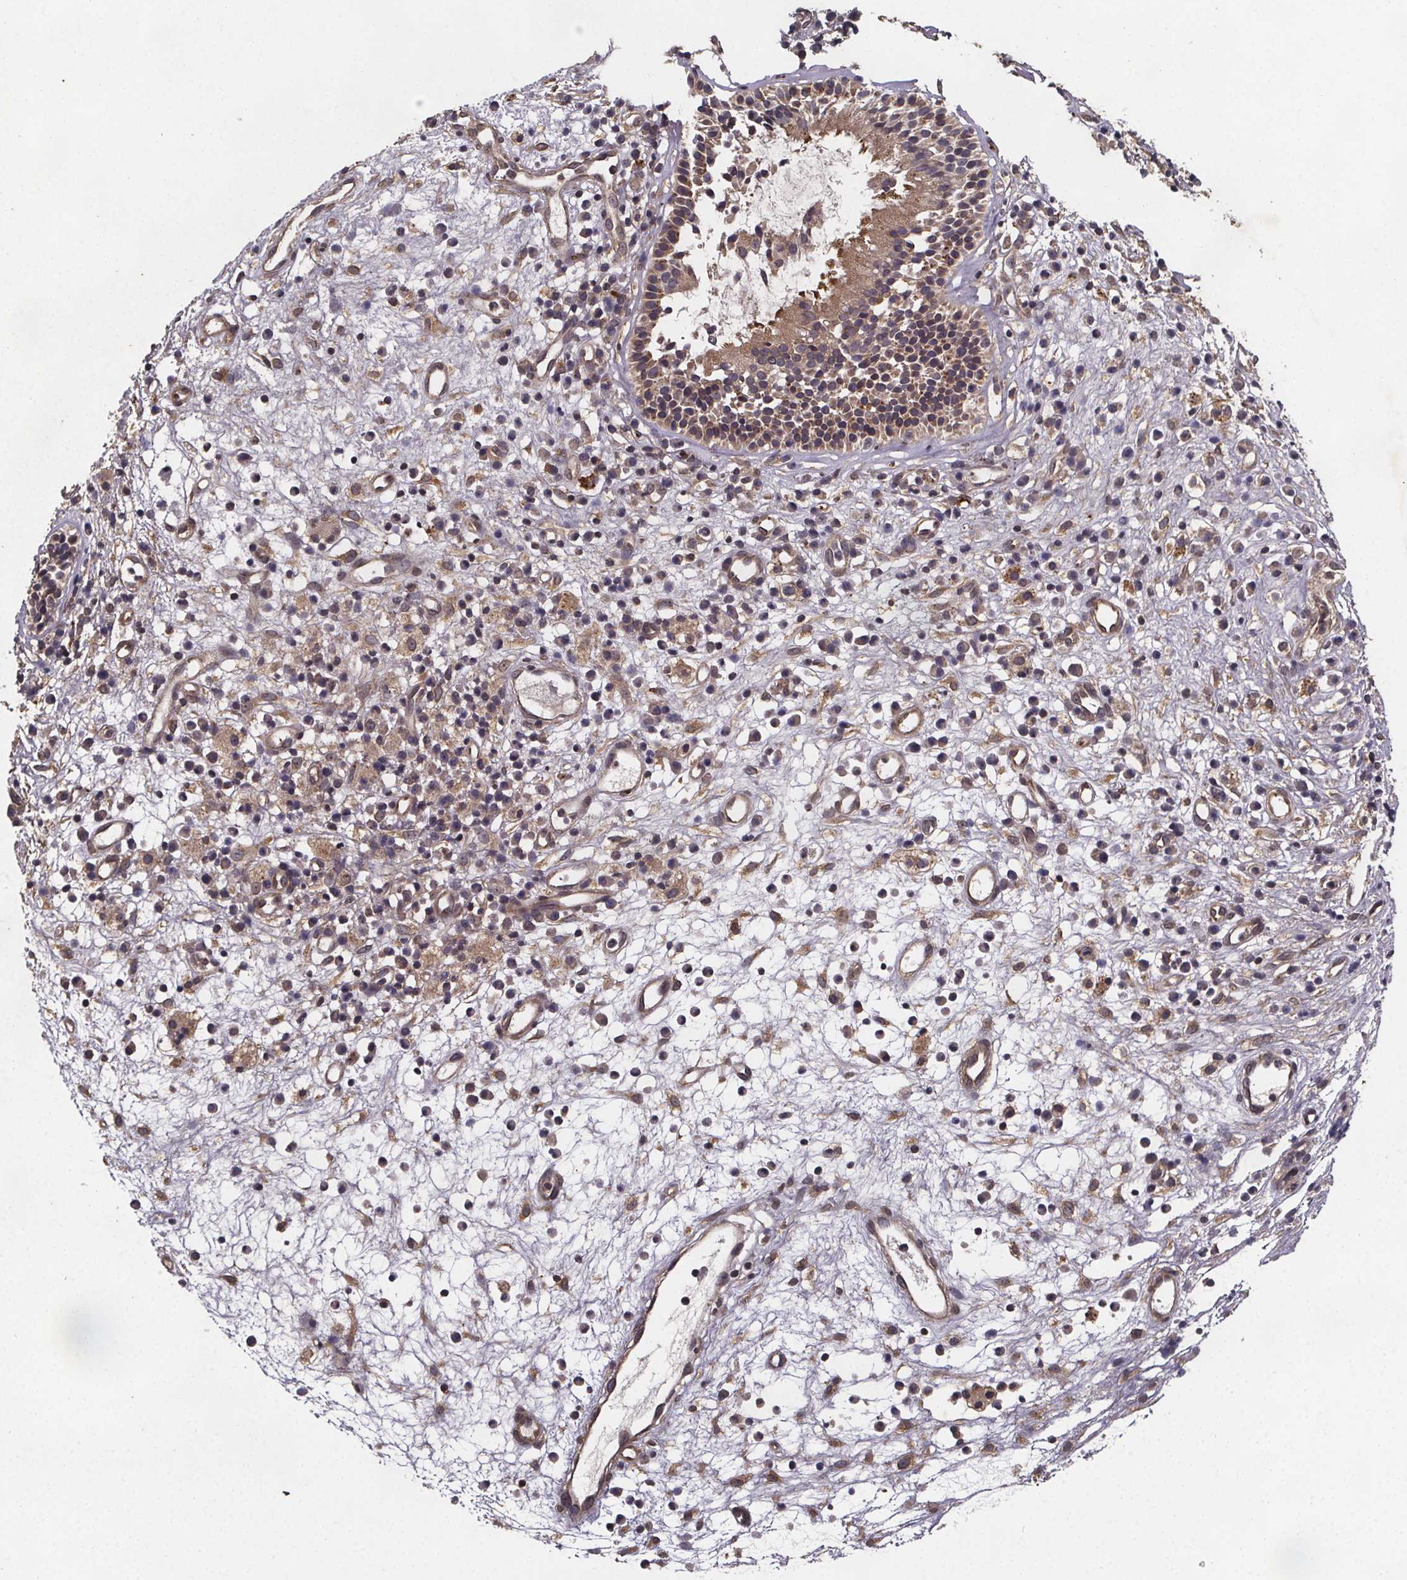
{"staining": {"intensity": "moderate", "quantity": ">75%", "location": "cytoplasmic/membranous"}, "tissue": "nasopharynx", "cell_type": "Respiratory epithelial cells", "image_type": "normal", "snomed": [{"axis": "morphology", "description": "Normal tissue, NOS"}, {"axis": "topography", "description": "Nasopharynx"}], "caption": "The image demonstrates a brown stain indicating the presence of a protein in the cytoplasmic/membranous of respiratory epithelial cells in nasopharynx. Nuclei are stained in blue.", "gene": "PIERCE2", "patient": {"sex": "male", "age": 77}}